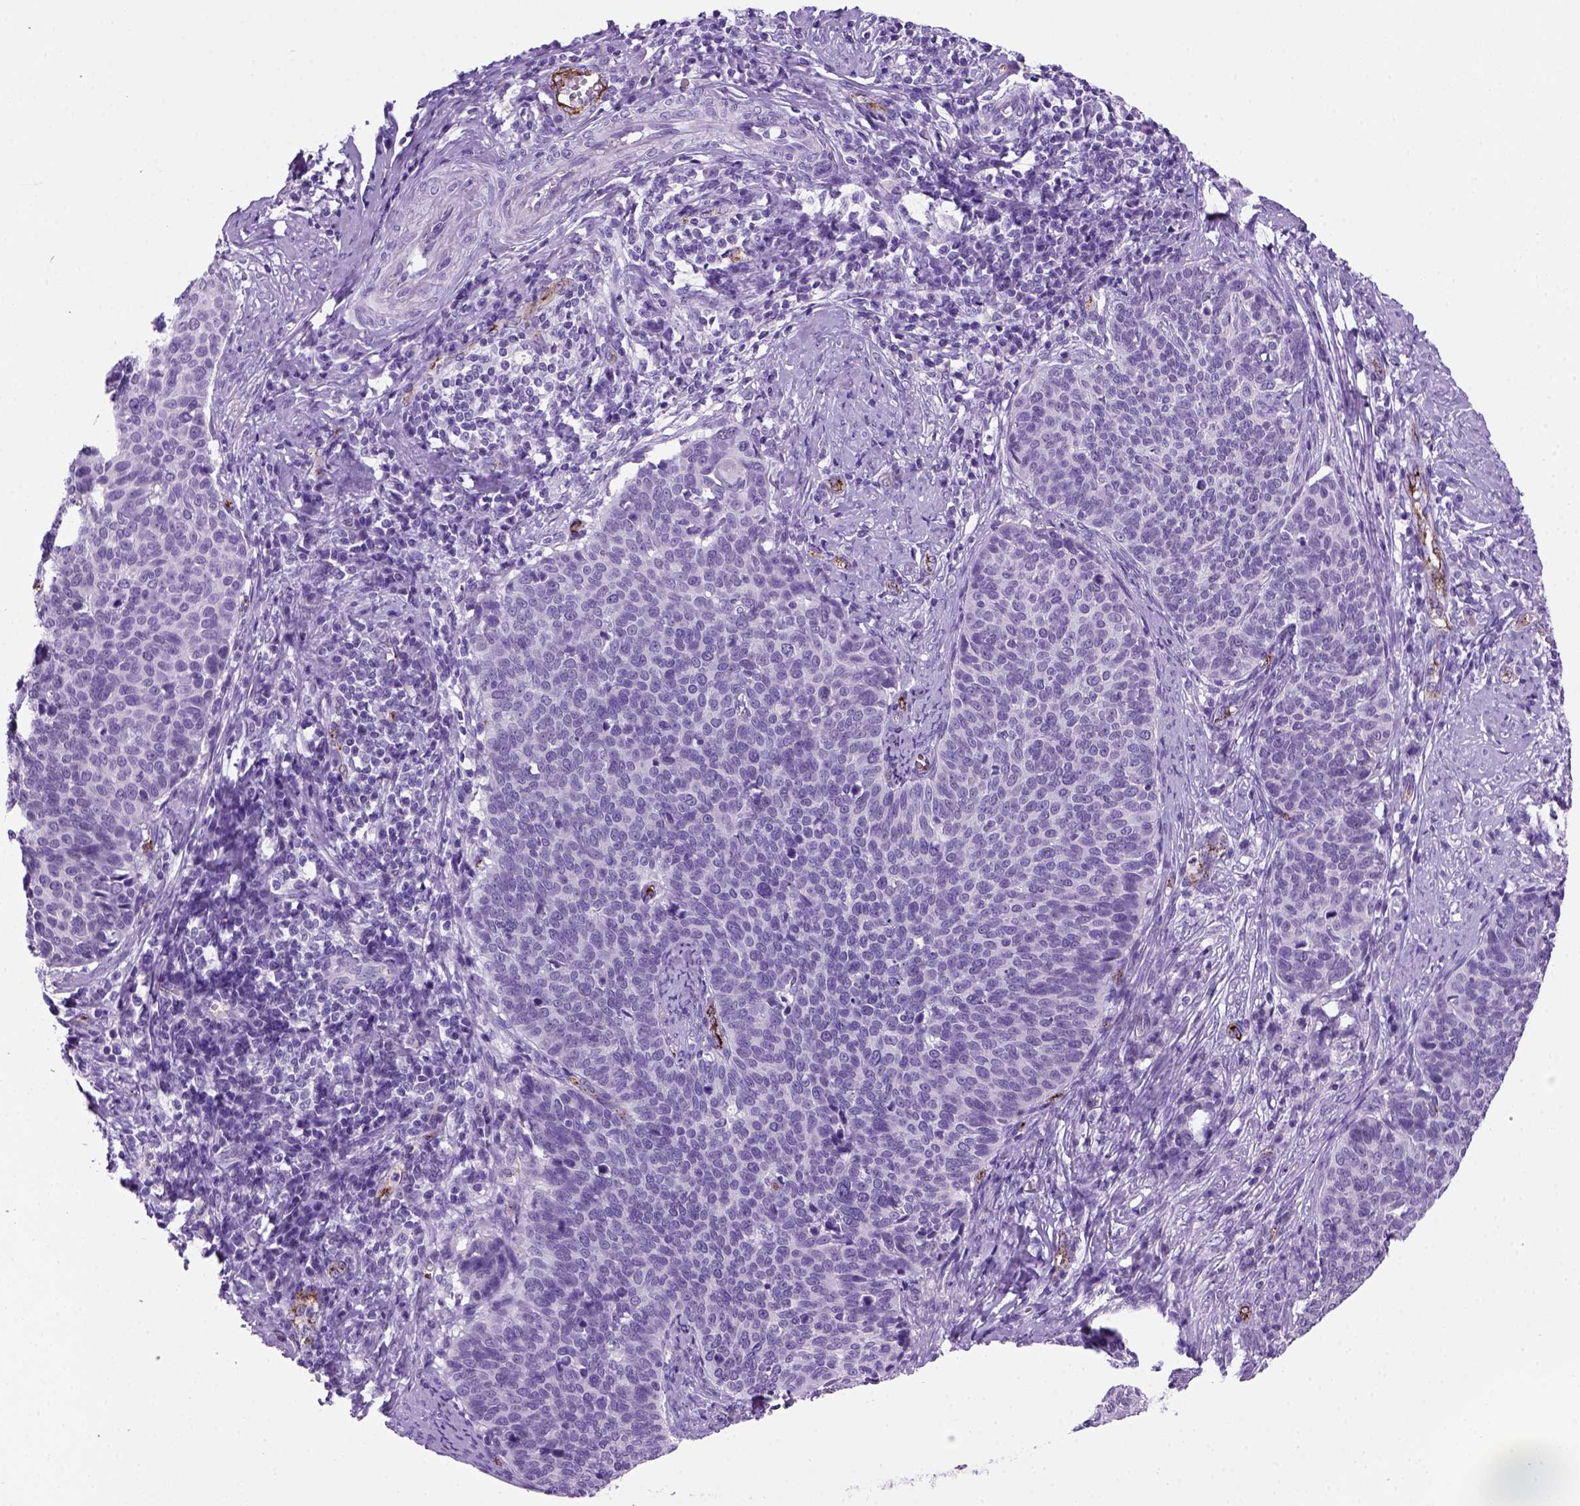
{"staining": {"intensity": "negative", "quantity": "none", "location": "none"}, "tissue": "cervical cancer", "cell_type": "Tumor cells", "image_type": "cancer", "snomed": [{"axis": "morphology", "description": "Normal tissue, NOS"}, {"axis": "morphology", "description": "Squamous cell carcinoma, NOS"}, {"axis": "topography", "description": "Cervix"}], "caption": "DAB (3,3'-diaminobenzidine) immunohistochemical staining of squamous cell carcinoma (cervical) reveals no significant staining in tumor cells.", "gene": "VWF", "patient": {"sex": "female", "age": 39}}